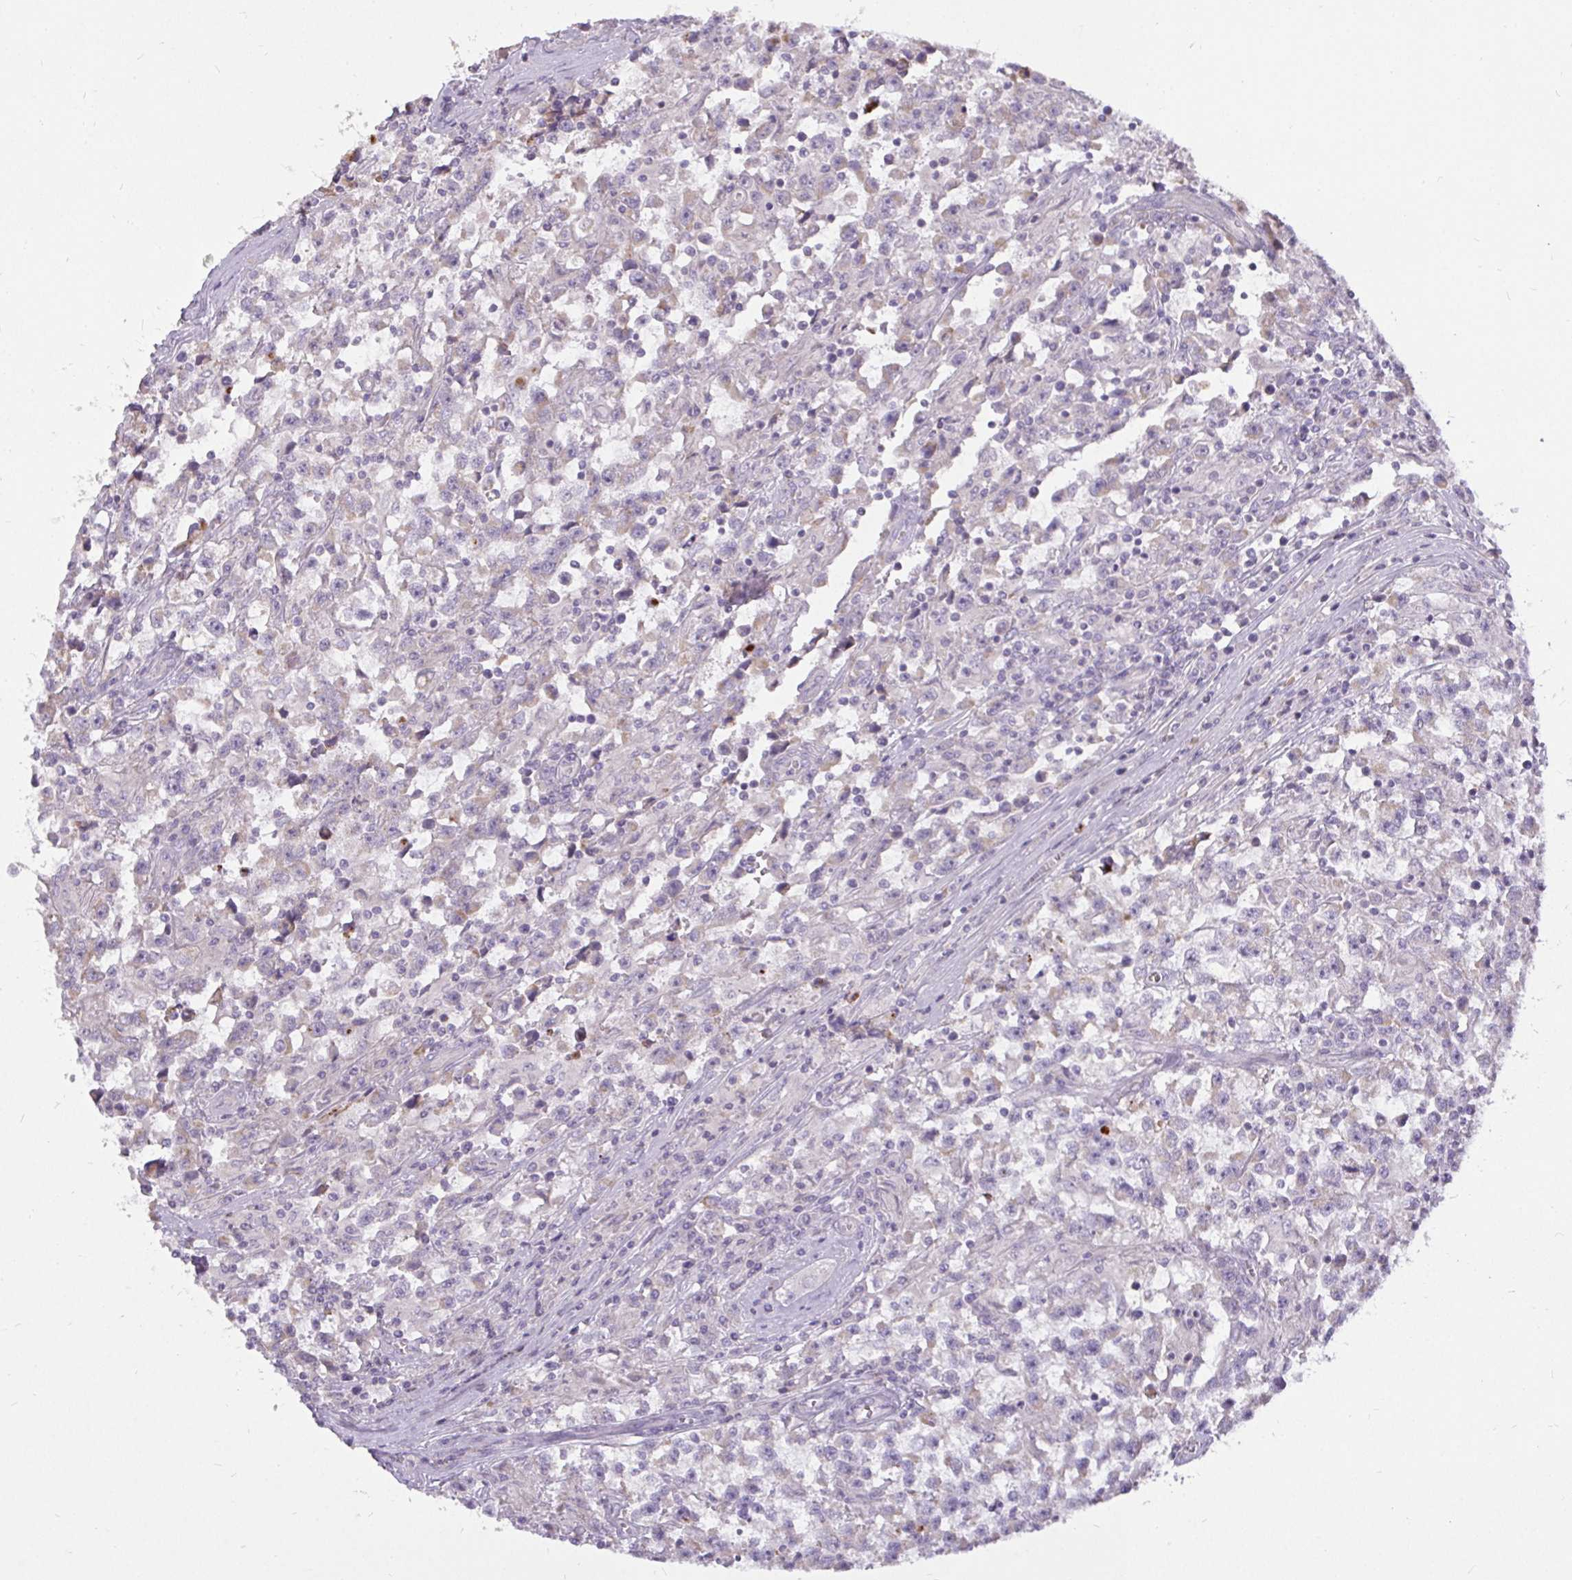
{"staining": {"intensity": "weak", "quantity": "25%-75%", "location": "cytoplasmic/membranous"}, "tissue": "testis cancer", "cell_type": "Tumor cells", "image_type": "cancer", "snomed": [{"axis": "morphology", "description": "Seminoma, NOS"}, {"axis": "topography", "description": "Testis"}], "caption": "There is low levels of weak cytoplasmic/membranous expression in tumor cells of seminoma (testis), as demonstrated by immunohistochemical staining (brown color).", "gene": "STRIP1", "patient": {"sex": "male", "age": 31}}